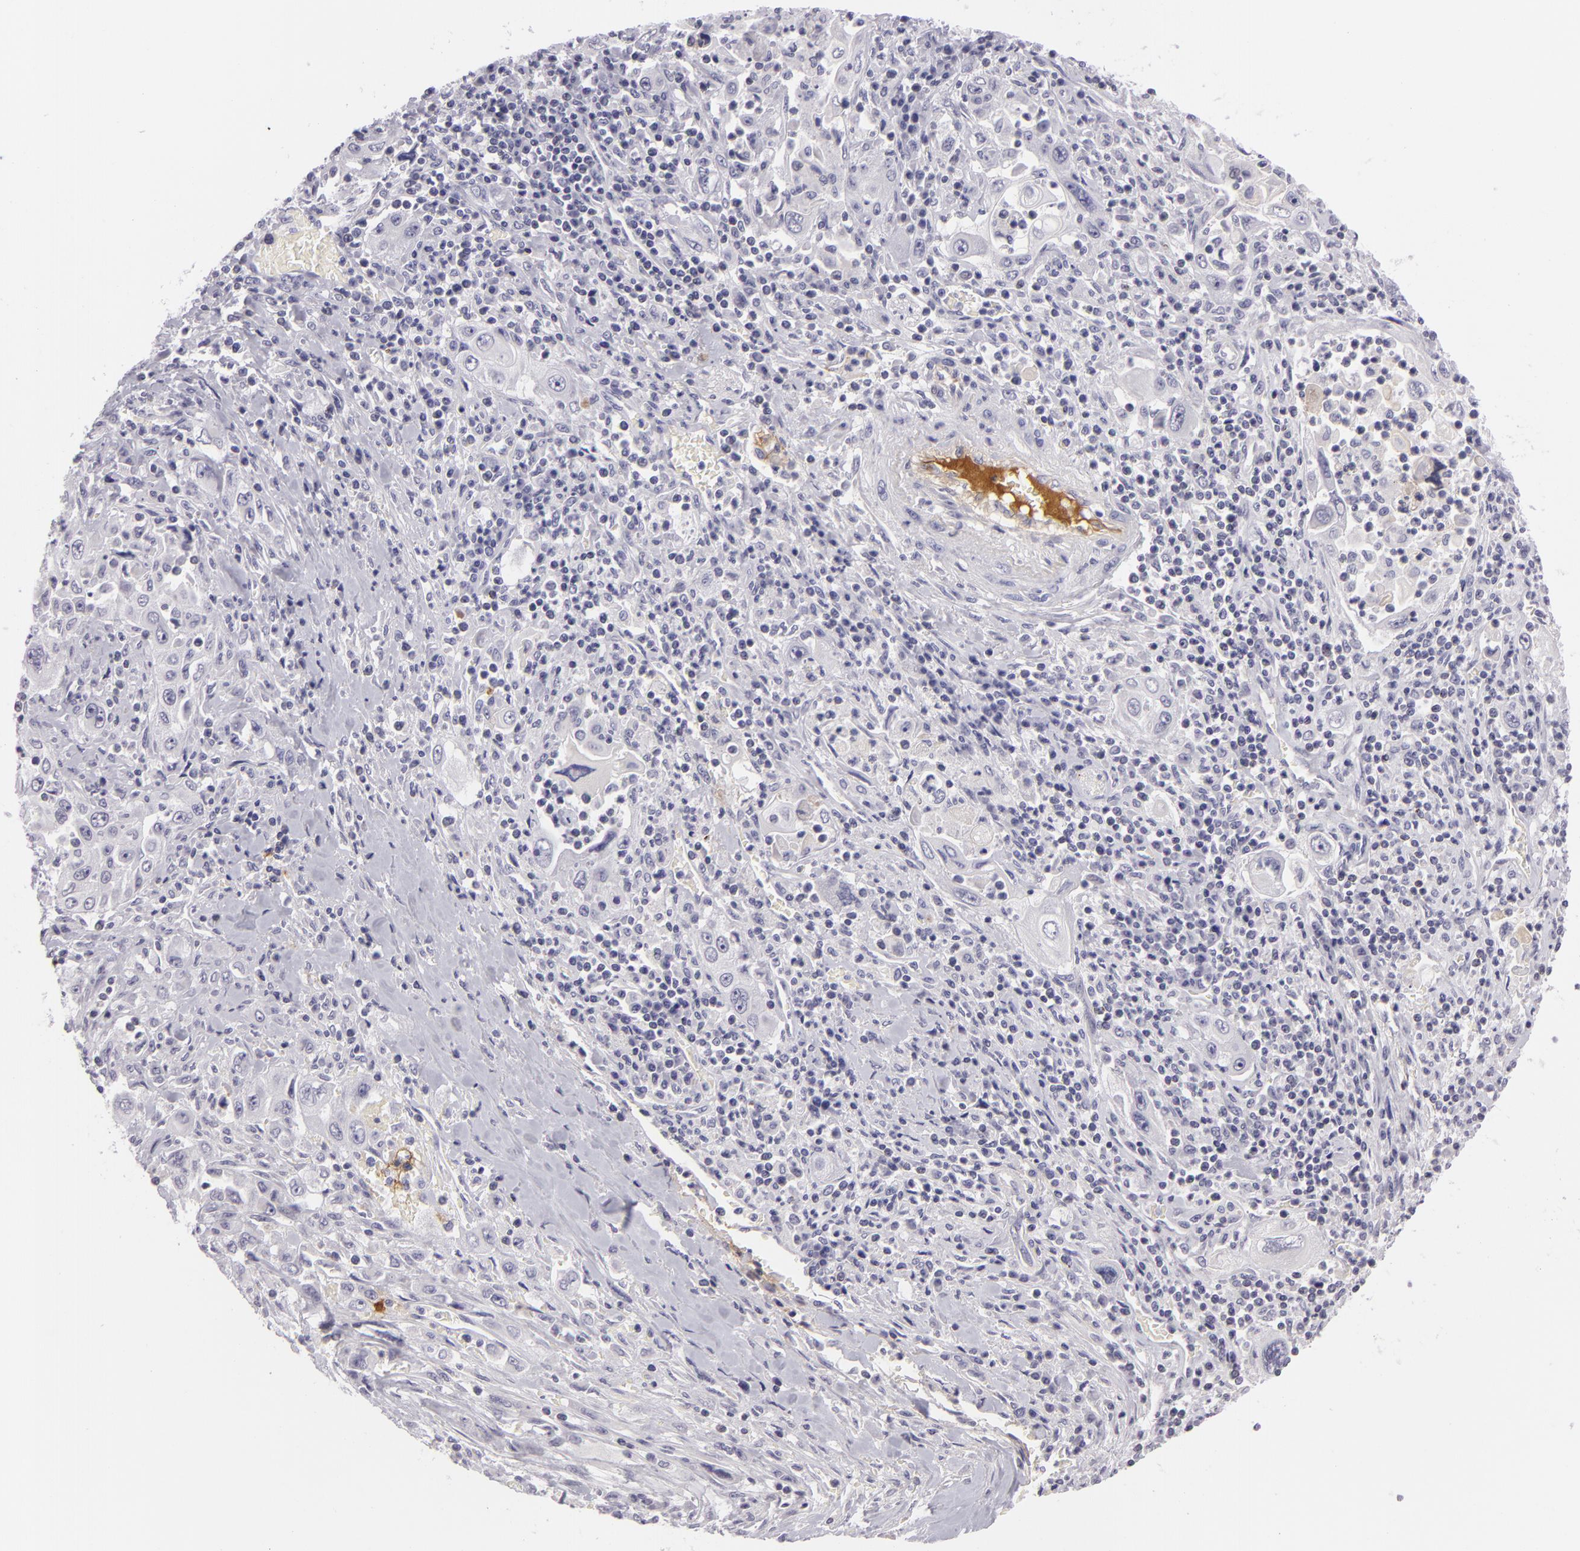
{"staining": {"intensity": "negative", "quantity": "none", "location": "none"}, "tissue": "pancreatic cancer", "cell_type": "Tumor cells", "image_type": "cancer", "snomed": [{"axis": "morphology", "description": "Adenocarcinoma, NOS"}, {"axis": "topography", "description": "Pancreas"}], "caption": "The histopathology image displays no significant positivity in tumor cells of adenocarcinoma (pancreatic).", "gene": "CTNNB1", "patient": {"sex": "male", "age": 70}}